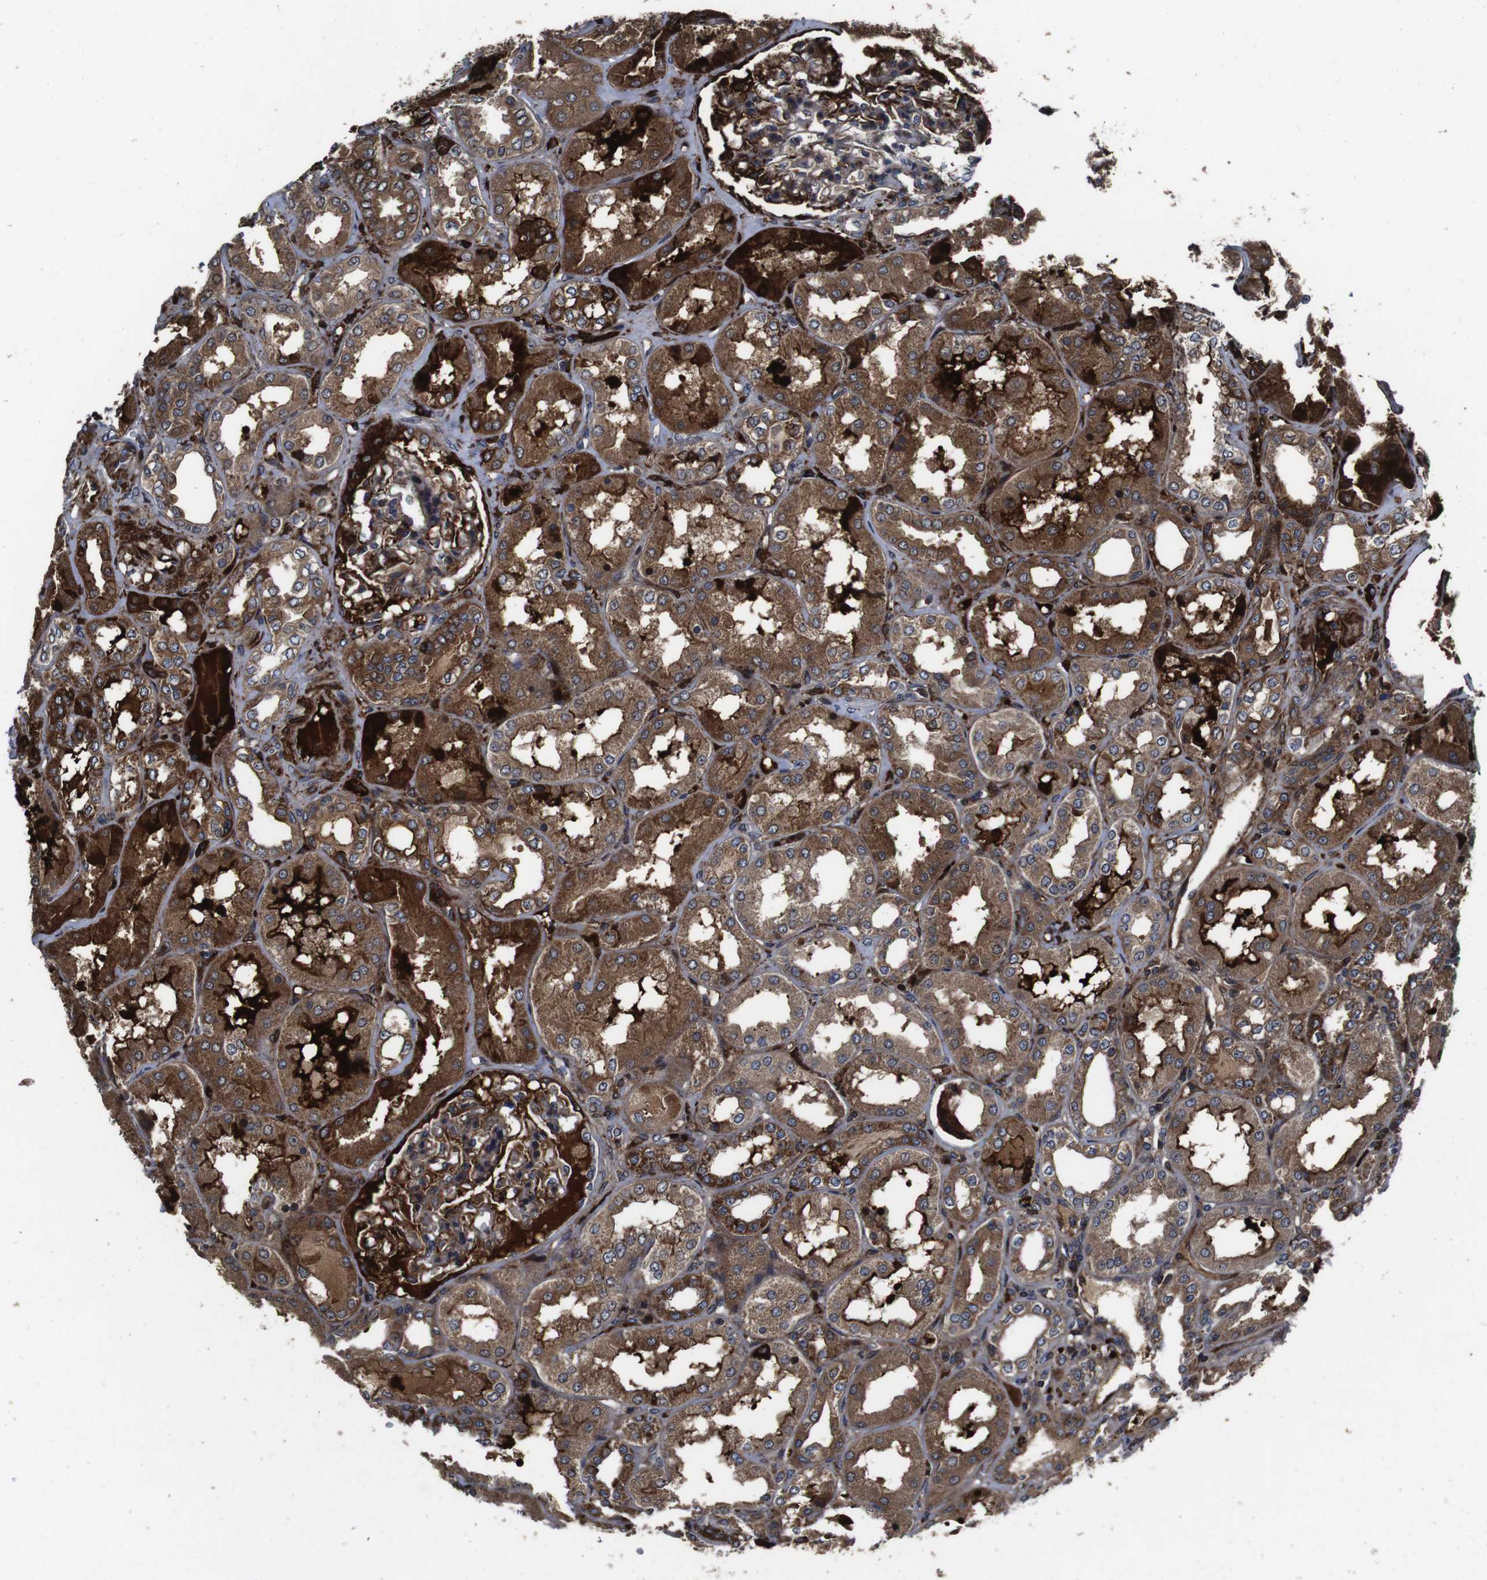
{"staining": {"intensity": "strong", "quantity": ">75%", "location": "cytoplasmic/membranous"}, "tissue": "kidney", "cell_type": "Cells in glomeruli", "image_type": "normal", "snomed": [{"axis": "morphology", "description": "Normal tissue, NOS"}, {"axis": "topography", "description": "Kidney"}], "caption": "Approximately >75% of cells in glomeruli in benign kidney display strong cytoplasmic/membranous protein staining as visualized by brown immunohistochemical staining.", "gene": "SMYD3", "patient": {"sex": "female", "age": 56}}